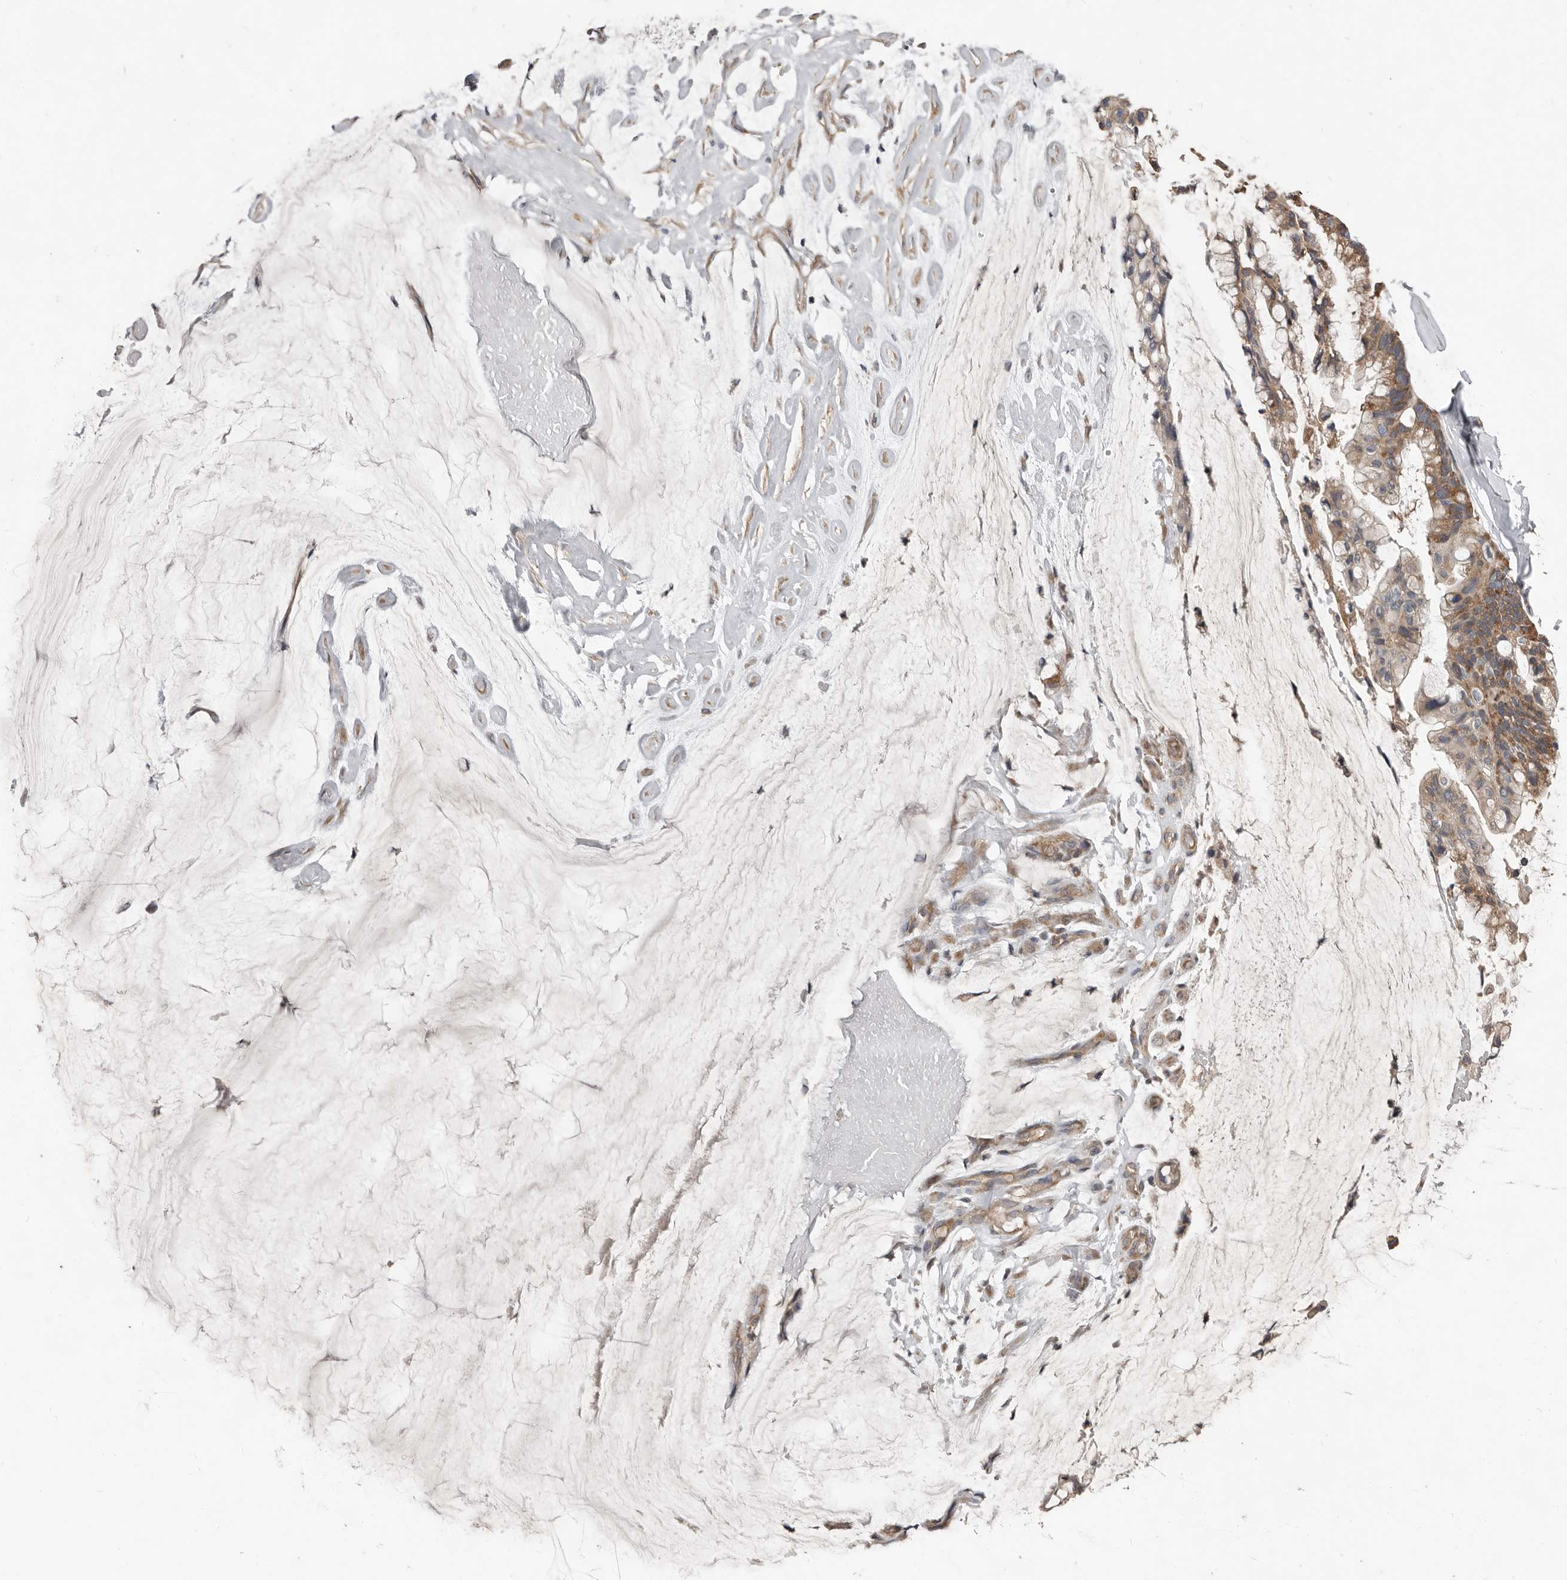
{"staining": {"intensity": "moderate", "quantity": ">75%", "location": "cytoplasmic/membranous"}, "tissue": "ovarian cancer", "cell_type": "Tumor cells", "image_type": "cancer", "snomed": [{"axis": "morphology", "description": "Cystadenocarcinoma, mucinous, NOS"}, {"axis": "topography", "description": "Ovary"}], "caption": "Moderate cytoplasmic/membranous expression is identified in approximately >75% of tumor cells in ovarian mucinous cystadenocarcinoma. (DAB (3,3'-diaminobenzidine) = brown stain, brightfield microscopy at high magnification).", "gene": "AKNAD1", "patient": {"sex": "female", "age": 39}}